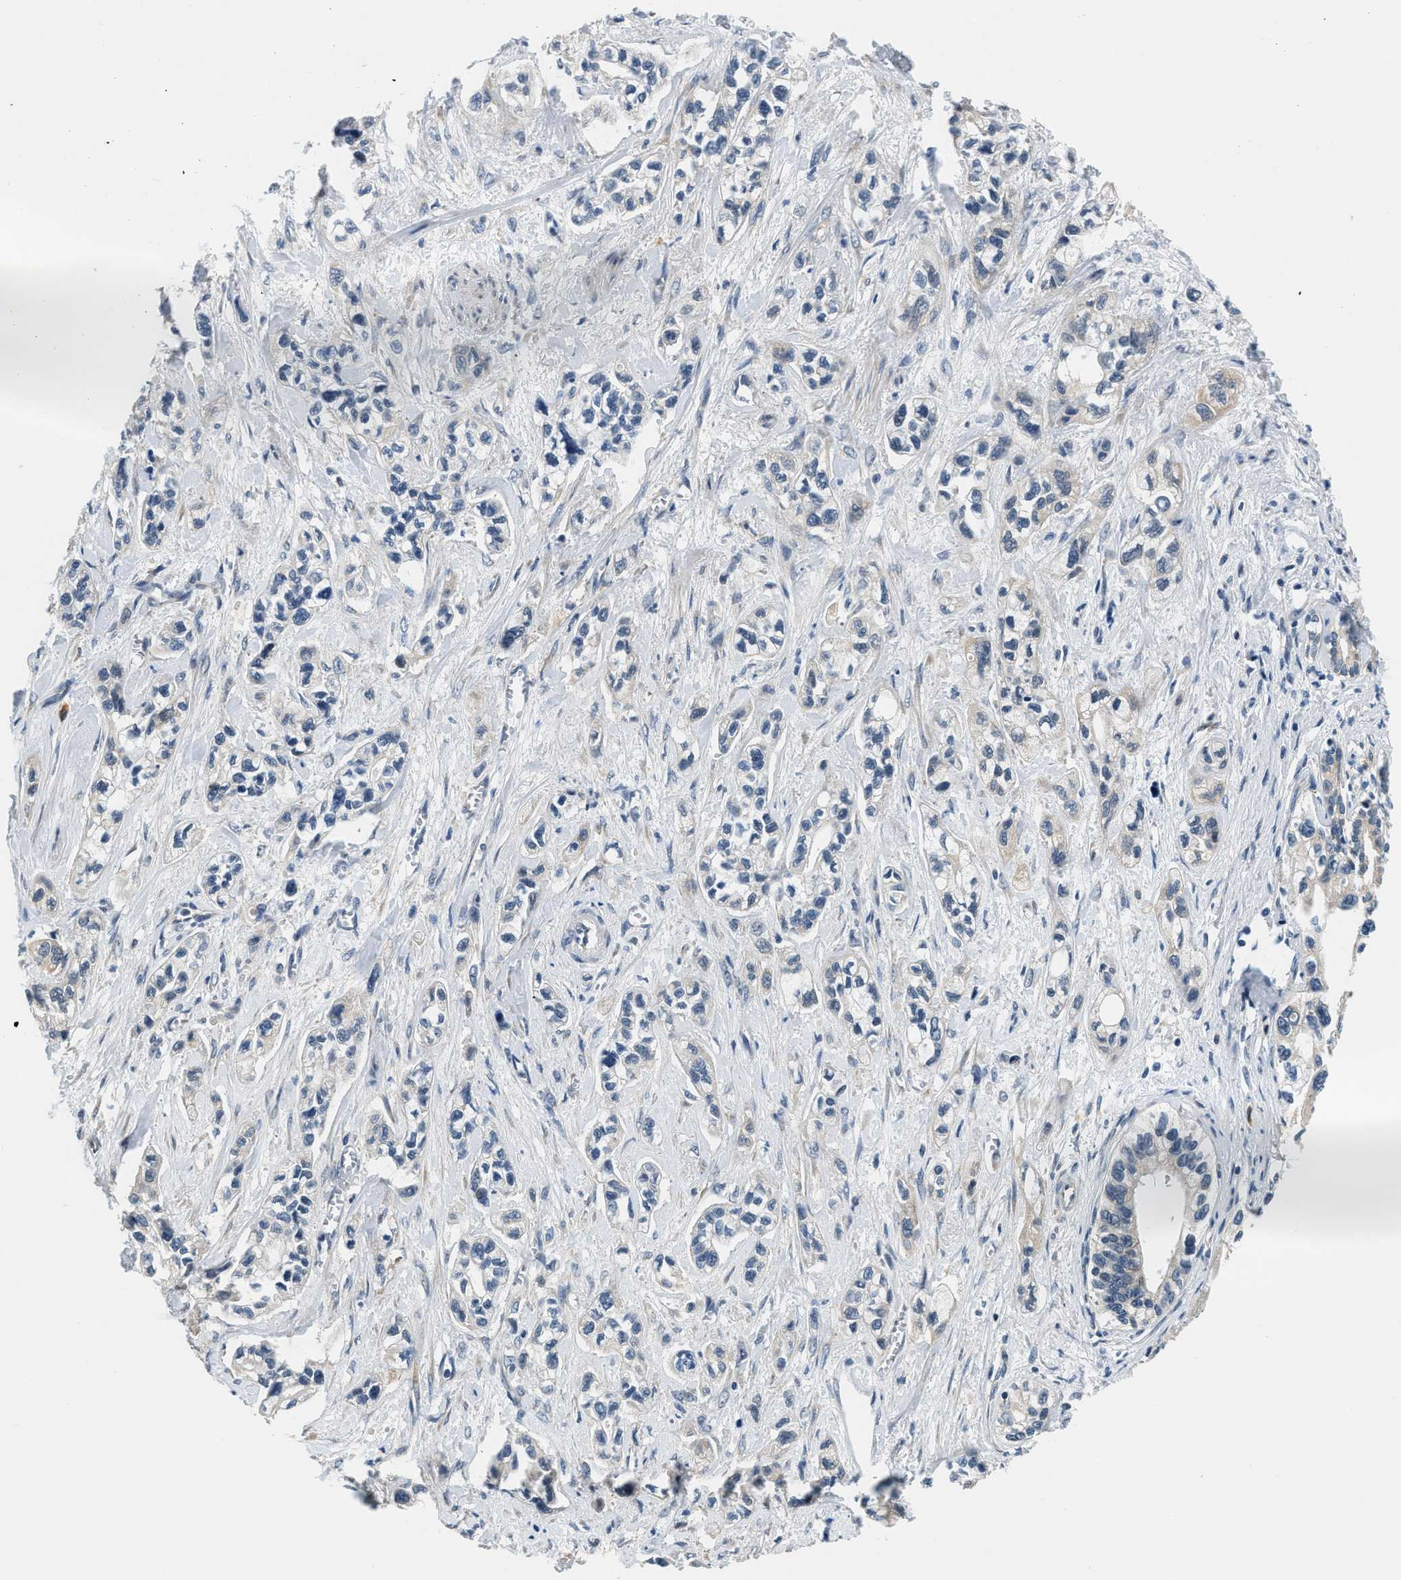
{"staining": {"intensity": "negative", "quantity": "none", "location": "none"}, "tissue": "pancreatic cancer", "cell_type": "Tumor cells", "image_type": "cancer", "snomed": [{"axis": "morphology", "description": "Adenocarcinoma, NOS"}, {"axis": "topography", "description": "Pancreas"}], "caption": "A high-resolution histopathology image shows immunohistochemistry staining of pancreatic adenocarcinoma, which shows no significant positivity in tumor cells.", "gene": "YAE1", "patient": {"sex": "male", "age": 74}}